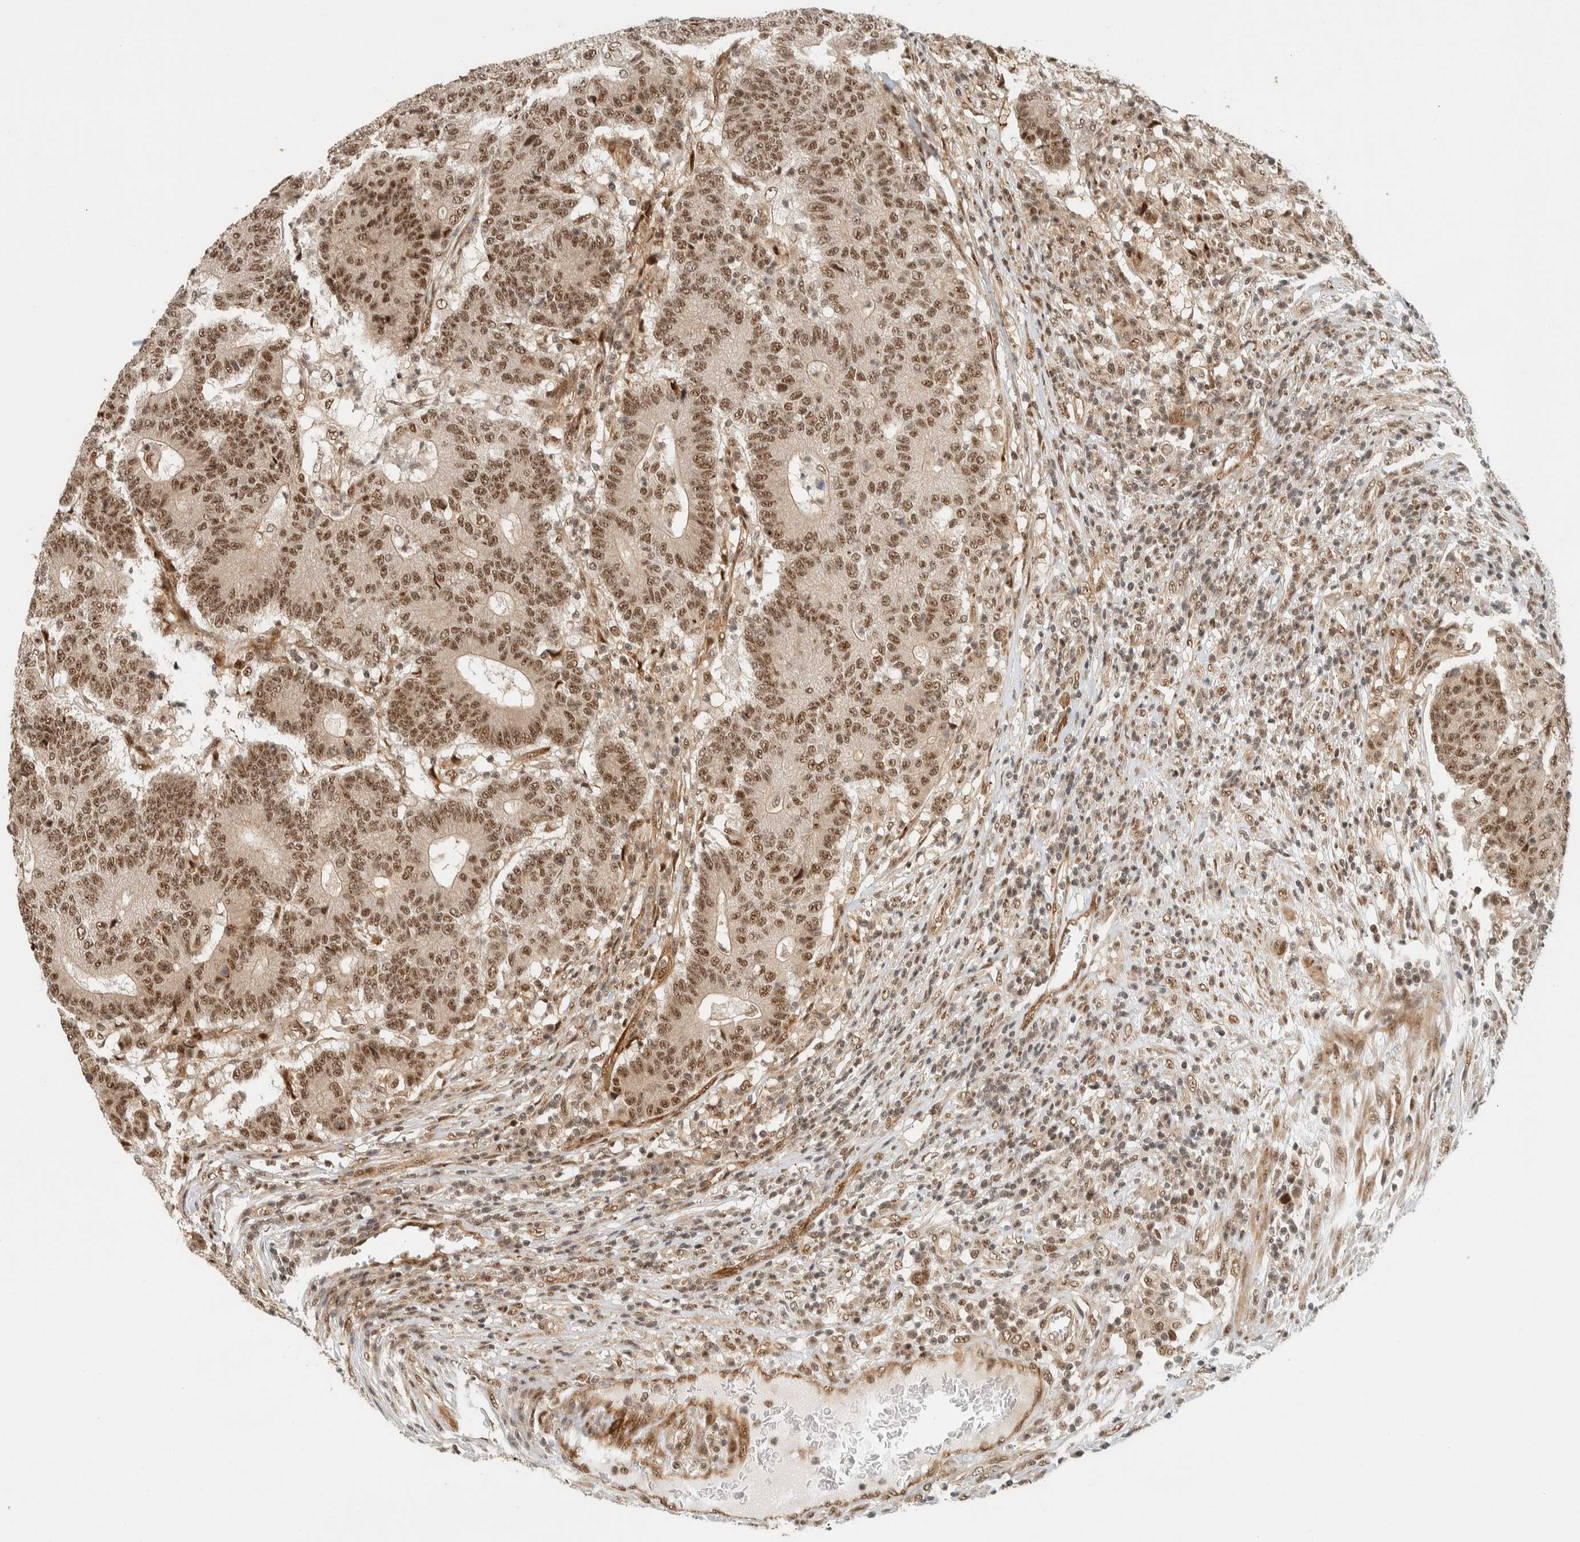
{"staining": {"intensity": "moderate", "quantity": ">75%", "location": "nuclear"}, "tissue": "colorectal cancer", "cell_type": "Tumor cells", "image_type": "cancer", "snomed": [{"axis": "morphology", "description": "Normal tissue, NOS"}, {"axis": "morphology", "description": "Adenocarcinoma, NOS"}, {"axis": "topography", "description": "Colon"}], "caption": "Adenocarcinoma (colorectal) stained for a protein (brown) reveals moderate nuclear positive positivity in approximately >75% of tumor cells.", "gene": "SIK1", "patient": {"sex": "female", "age": 75}}